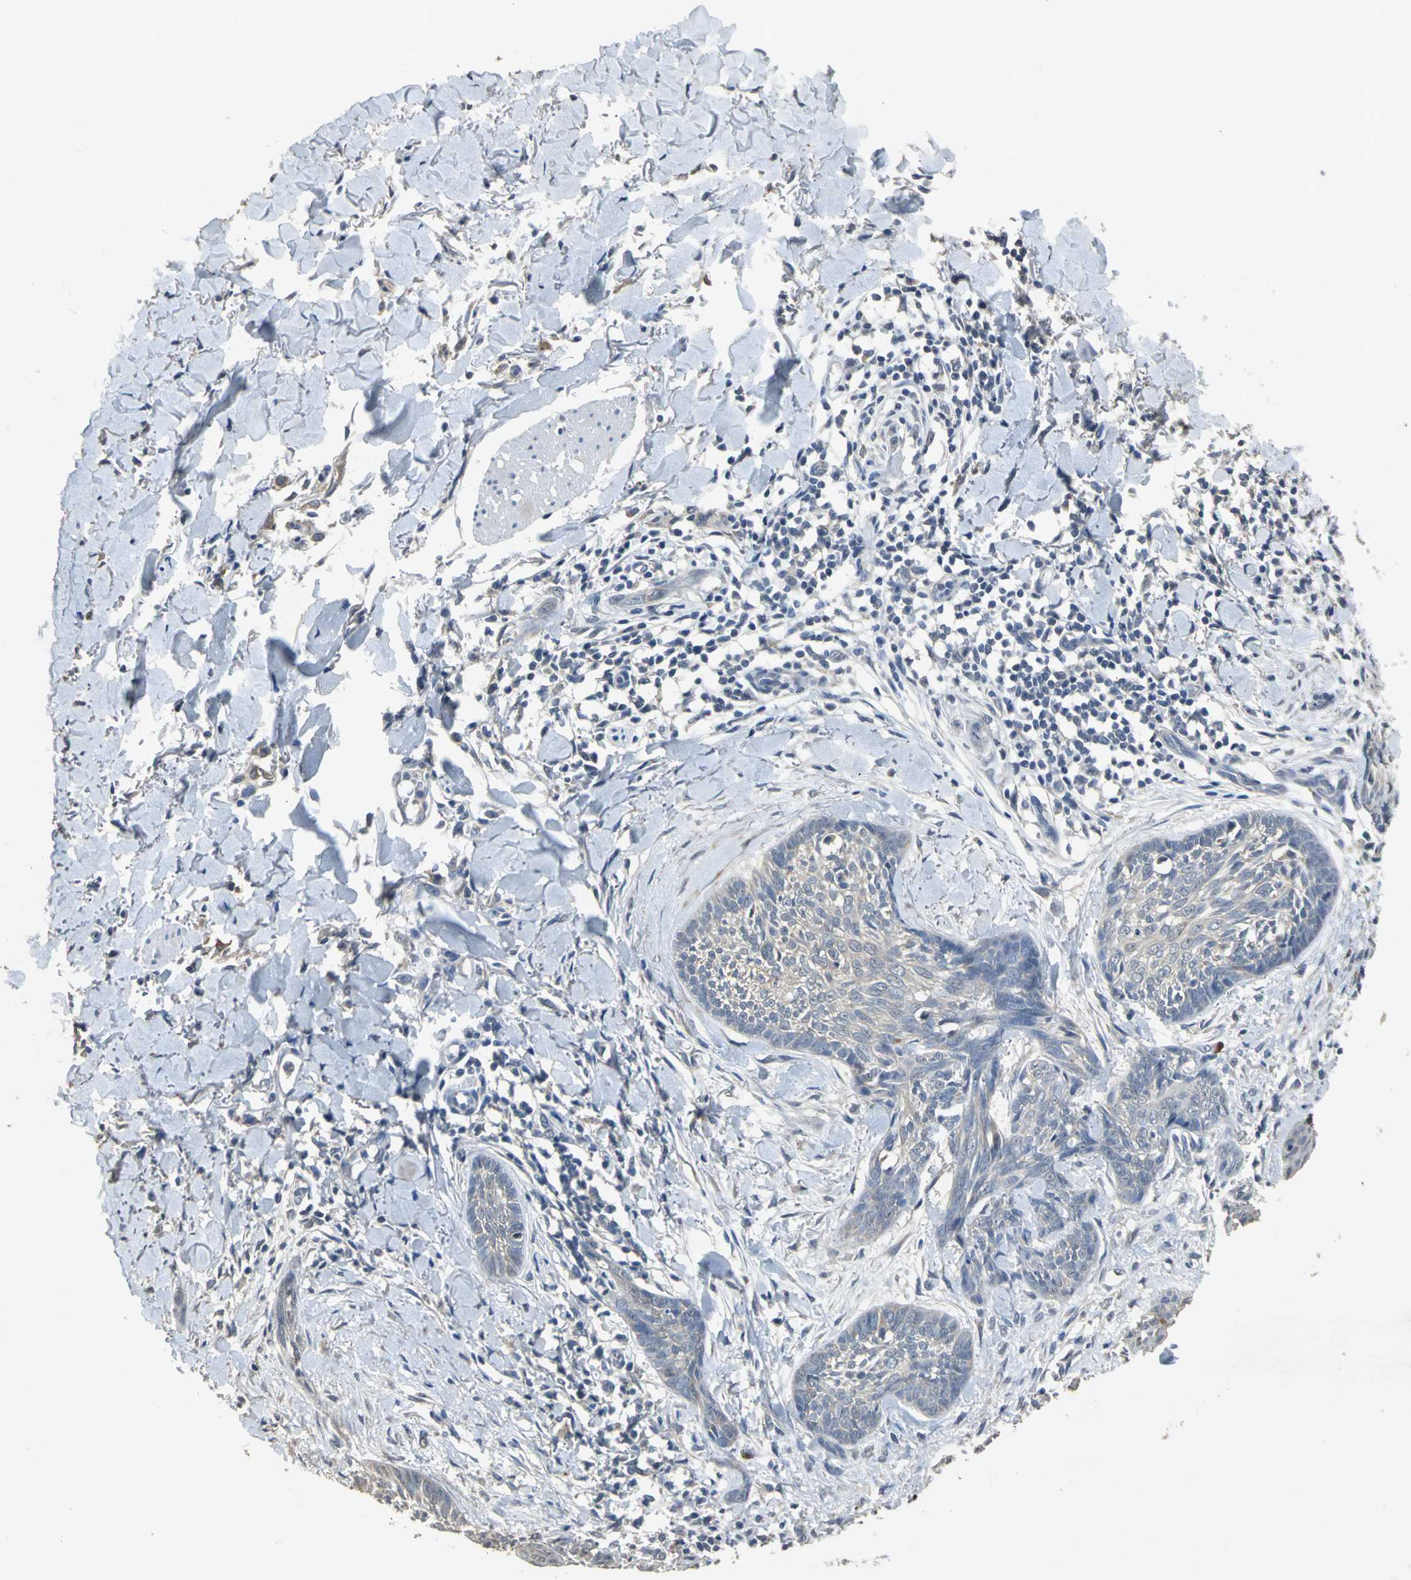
{"staining": {"intensity": "weak", "quantity": "25%-75%", "location": "cytoplasmic/membranous"}, "tissue": "skin cancer", "cell_type": "Tumor cells", "image_type": "cancer", "snomed": [{"axis": "morphology", "description": "Normal tissue, NOS"}, {"axis": "morphology", "description": "Basal cell carcinoma"}, {"axis": "topography", "description": "Skin"}], "caption": "IHC staining of skin basal cell carcinoma, which shows low levels of weak cytoplasmic/membranous expression in approximately 25%-75% of tumor cells indicating weak cytoplasmic/membranous protein positivity. The staining was performed using DAB (brown) for protein detection and nuclei were counterstained in hematoxylin (blue).", "gene": "OCLN", "patient": {"sex": "male", "age": 71}}